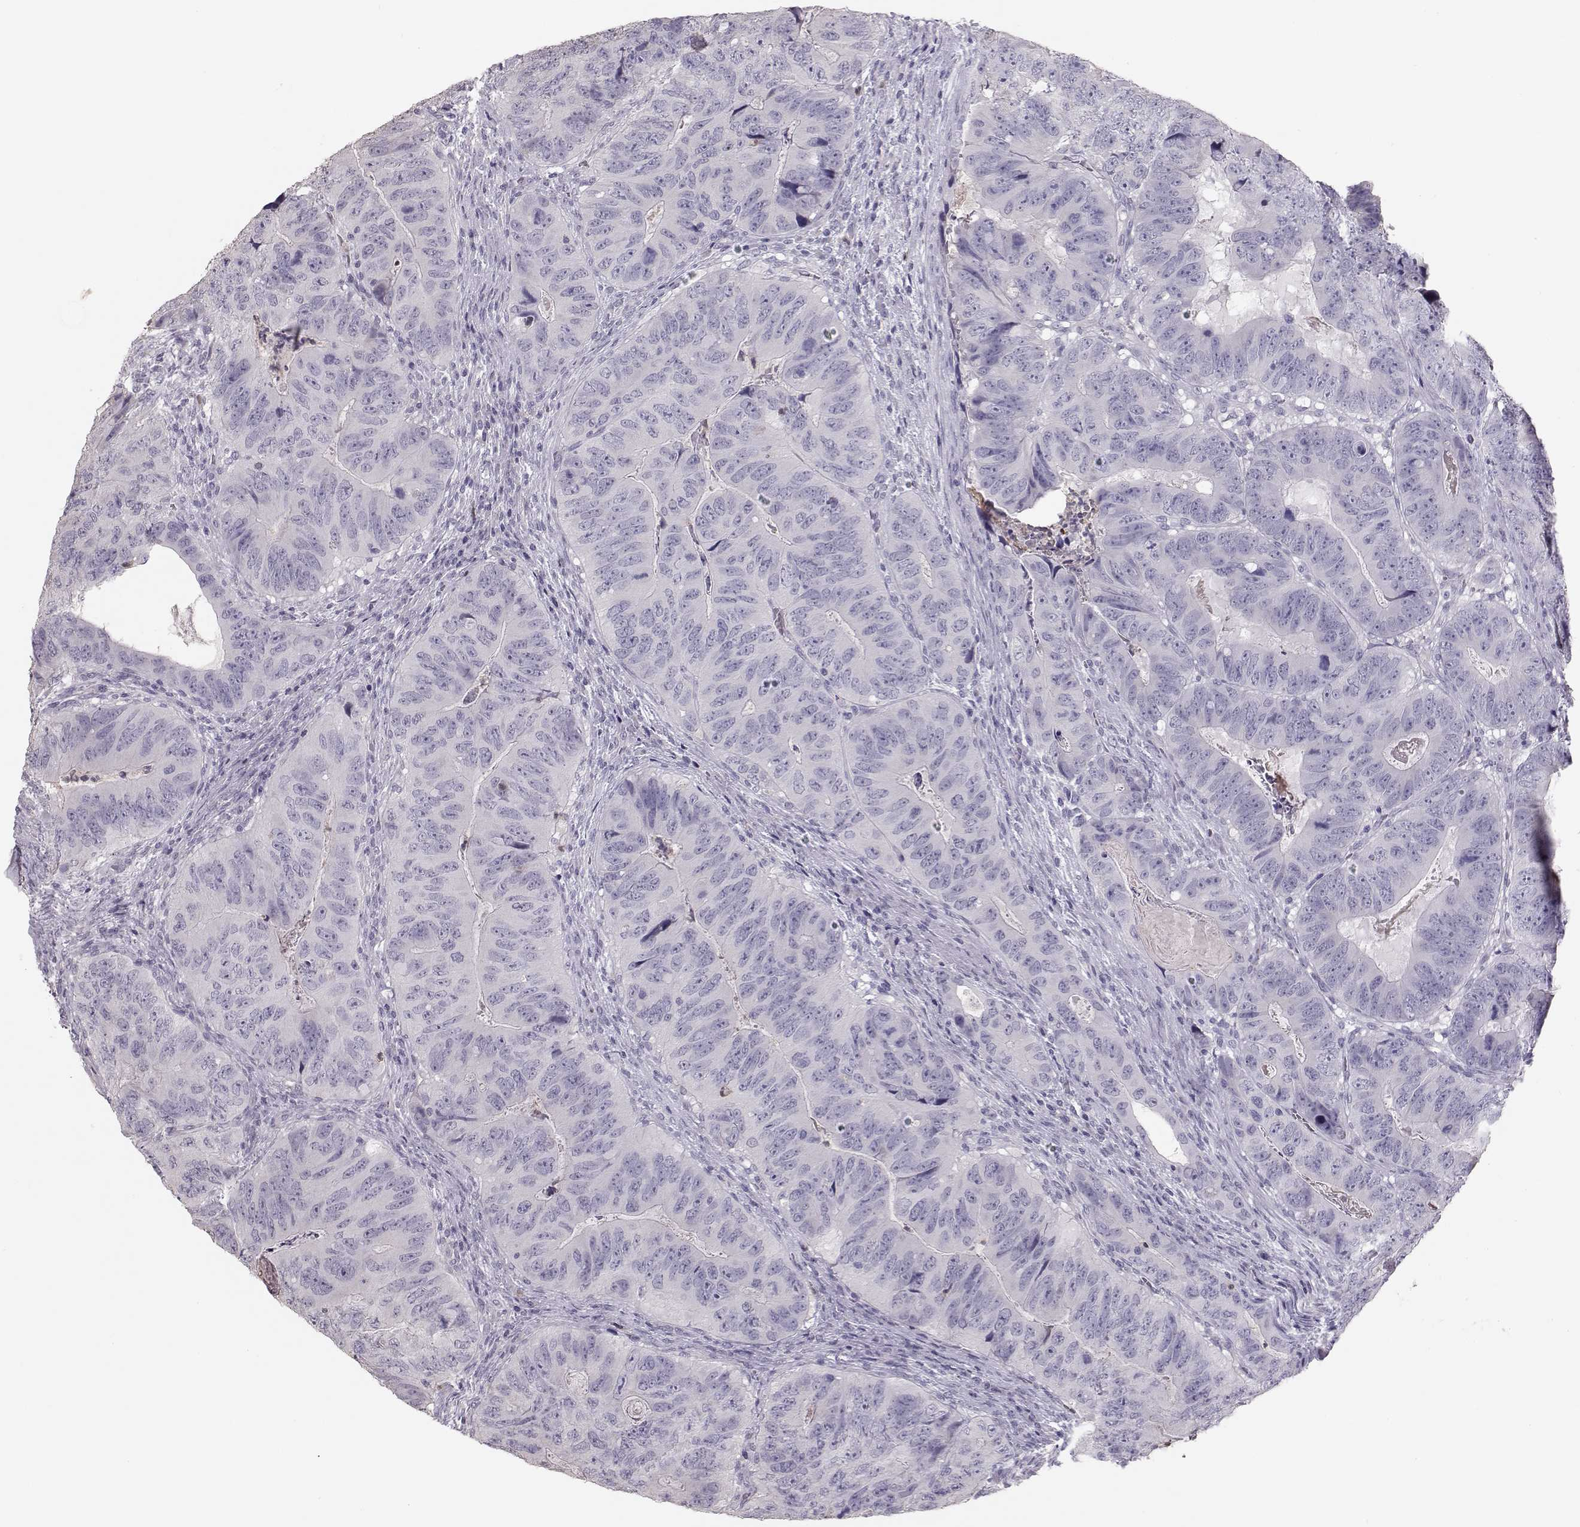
{"staining": {"intensity": "negative", "quantity": "none", "location": "none"}, "tissue": "colorectal cancer", "cell_type": "Tumor cells", "image_type": "cancer", "snomed": [{"axis": "morphology", "description": "Adenocarcinoma, NOS"}, {"axis": "topography", "description": "Colon"}], "caption": "This is a image of immunohistochemistry (IHC) staining of colorectal cancer (adenocarcinoma), which shows no expression in tumor cells.", "gene": "POU1F1", "patient": {"sex": "male", "age": 79}}